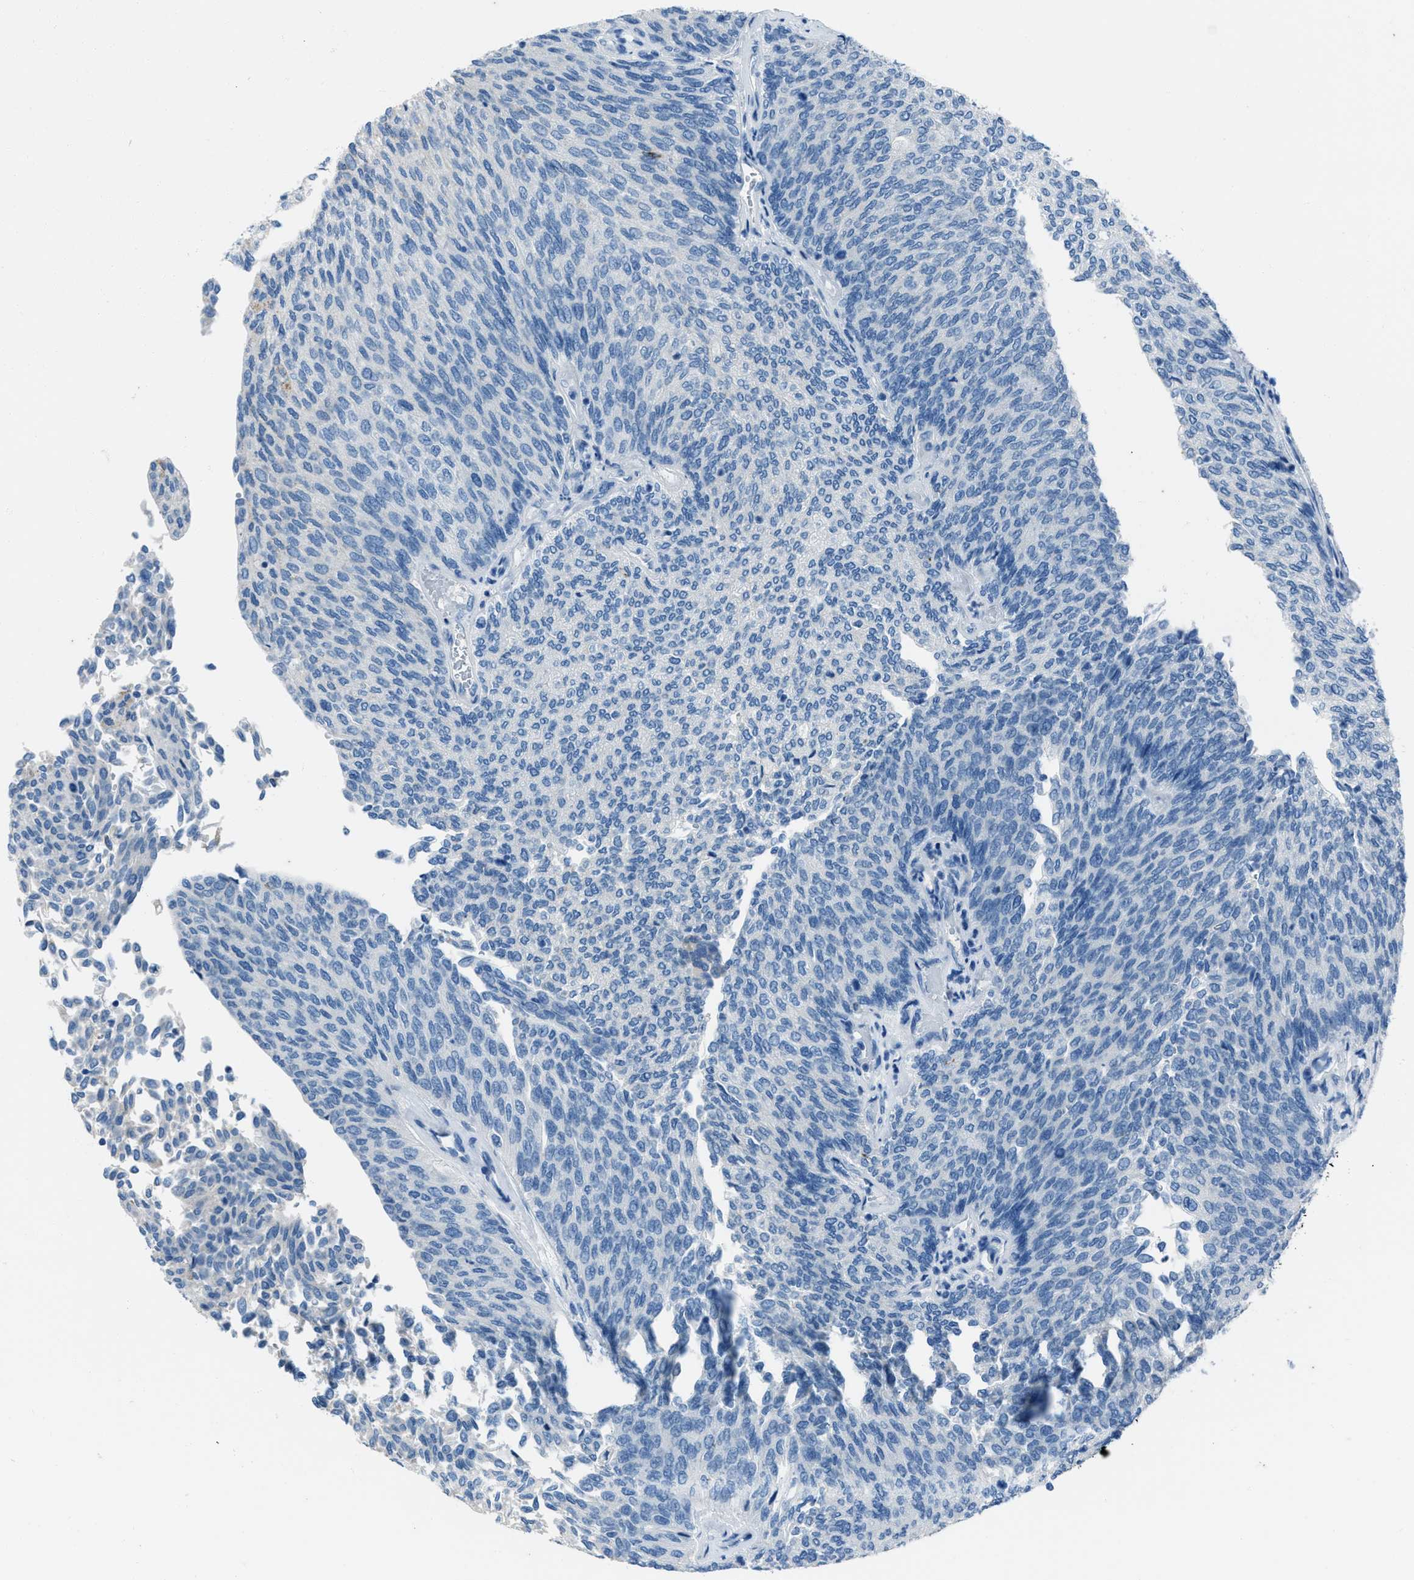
{"staining": {"intensity": "negative", "quantity": "none", "location": "none"}, "tissue": "urothelial cancer", "cell_type": "Tumor cells", "image_type": "cancer", "snomed": [{"axis": "morphology", "description": "Urothelial carcinoma, Low grade"}, {"axis": "topography", "description": "Urinary bladder"}], "caption": "There is no significant positivity in tumor cells of low-grade urothelial carcinoma. The staining is performed using DAB (3,3'-diaminobenzidine) brown chromogen with nuclei counter-stained in using hematoxylin.", "gene": "AMACR", "patient": {"sex": "female", "age": 79}}